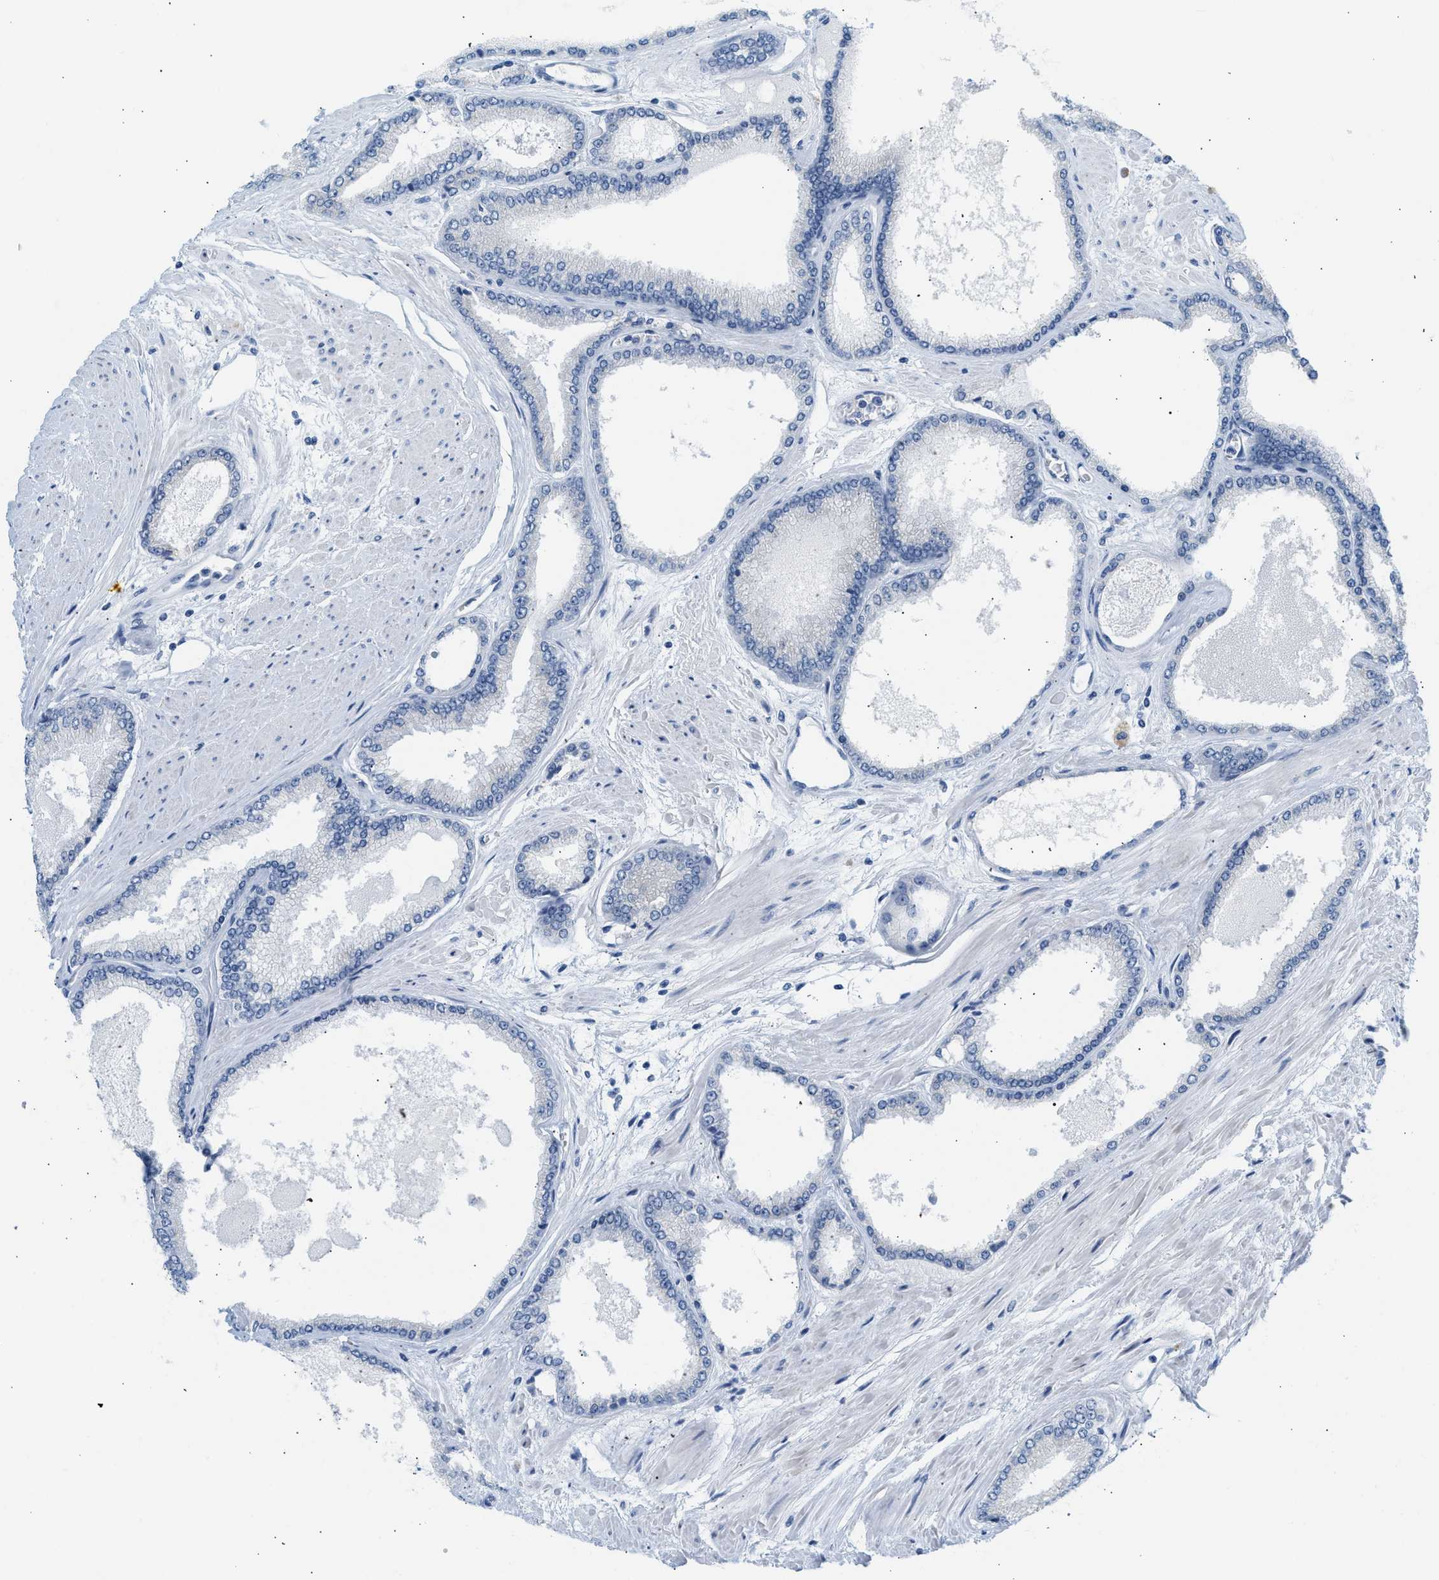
{"staining": {"intensity": "negative", "quantity": "none", "location": "none"}, "tissue": "prostate cancer", "cell_type": "Tumor cells", "image_type": "cancer", "snomed": [{"axis": "morphology", "description": "Adenocarcinoma, High grade"}, {"axis": "topography", "description": "Prostate"}], "caption": "IHC of human prostate adenocarcinoma (high-grade) shows no positivity in tumor cells. (DAB (3,3'-diaminobenzidine) immunohistochemistry (IHC), high magnification).", "gene": "NDUFS8", "patient": {"sex": "male", "age": 61}}